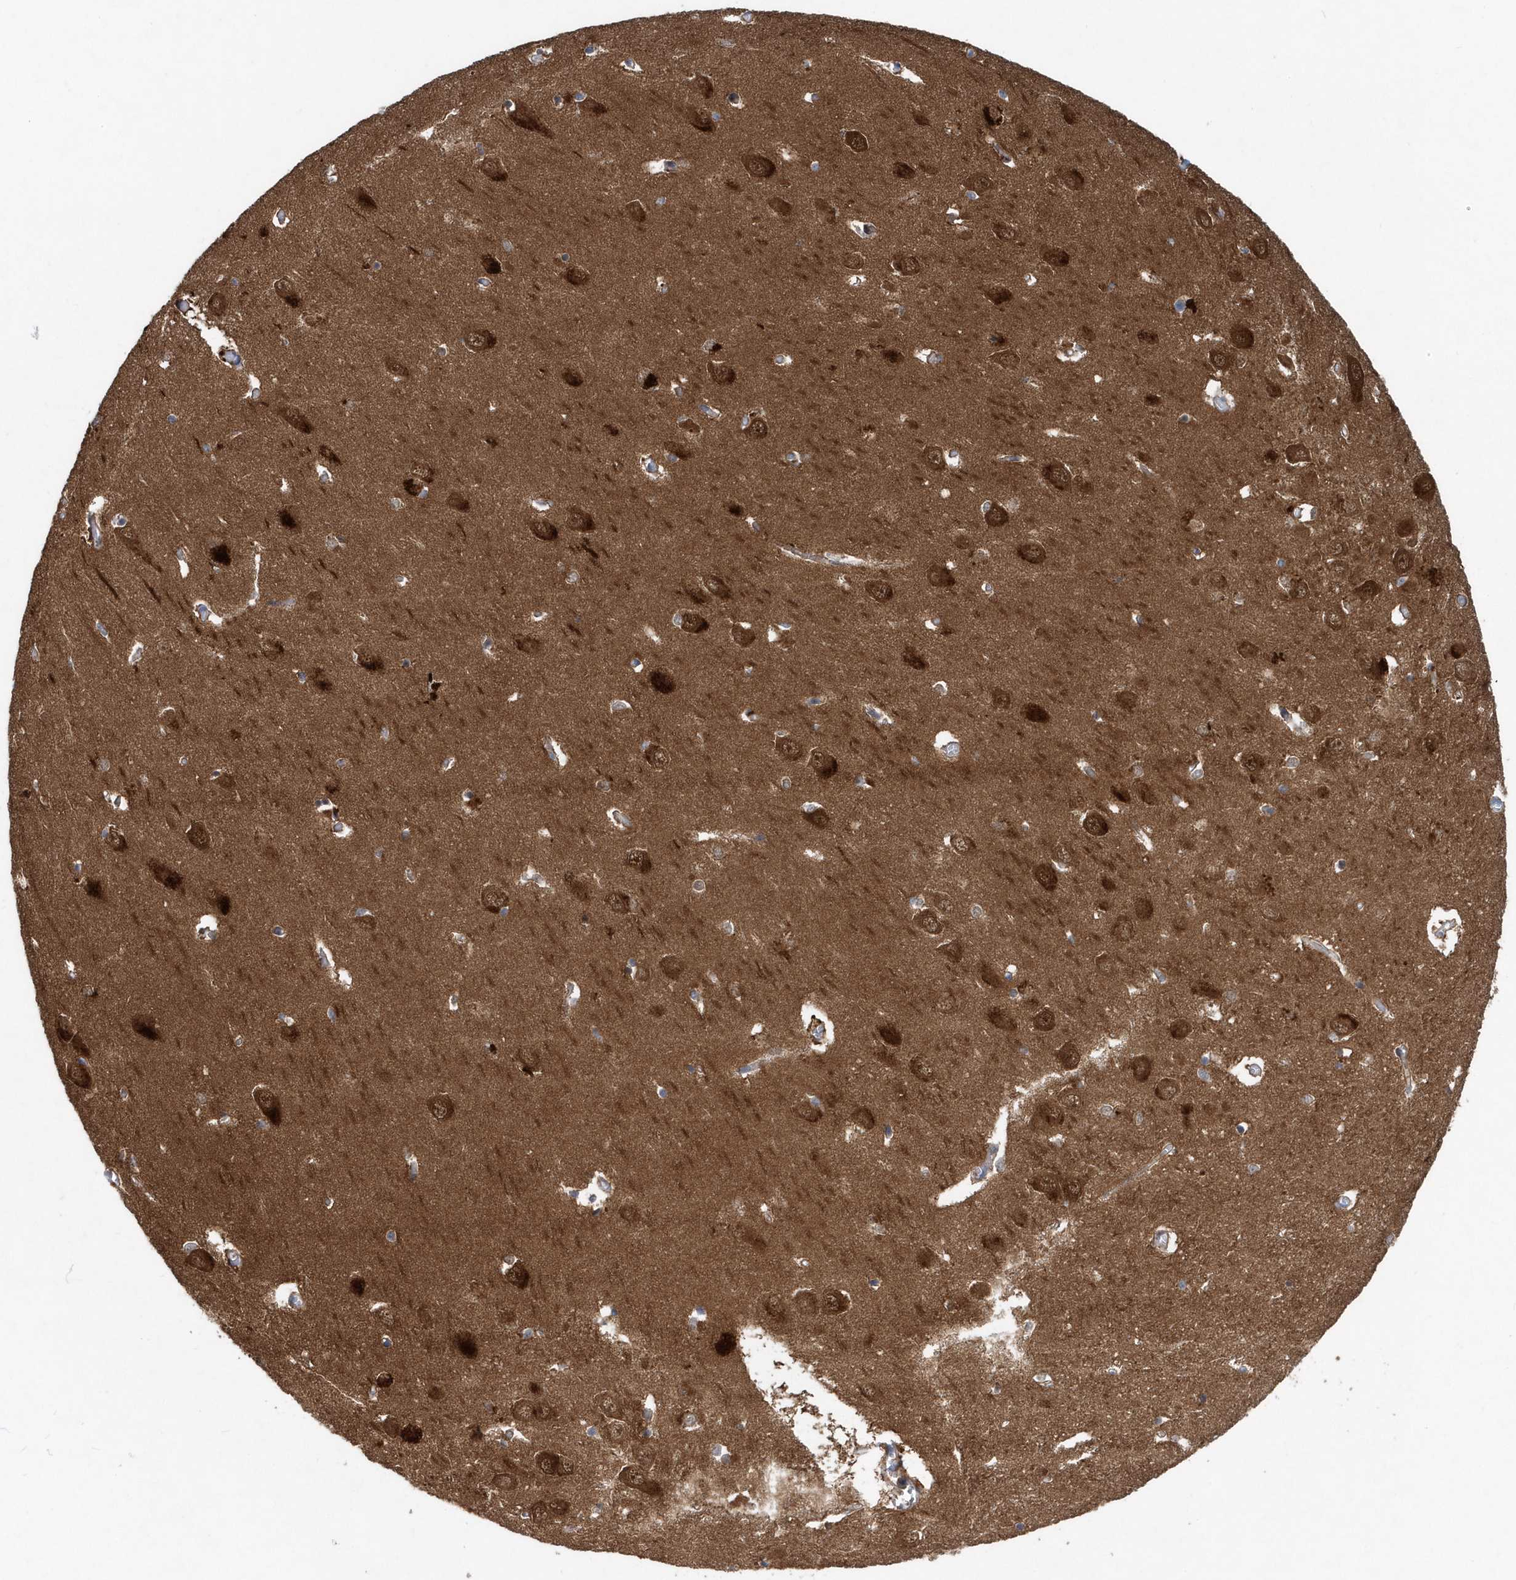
{"staining": {"intensity": "moderate", "quantity": "<25%", "location": "cytoplasmic/membranous"}, "tissue": "hippocampus", "cell_type": "Glial cells", "image_type": "normal", "snomed": [{"axis": "morphology", "description": "Normal tissue, NOS"}, {"axis": "topography", "description": "Hippocampus"}], "caption": "Immunohistochemistry image of normal human hippocampus stained for a protein (brown), which displays low levels of moderate cytoplasmic/membranous staining in about <25% of glial cells.", "gene": "PFN2", "patient": {"sex": "male", "age": 70}}